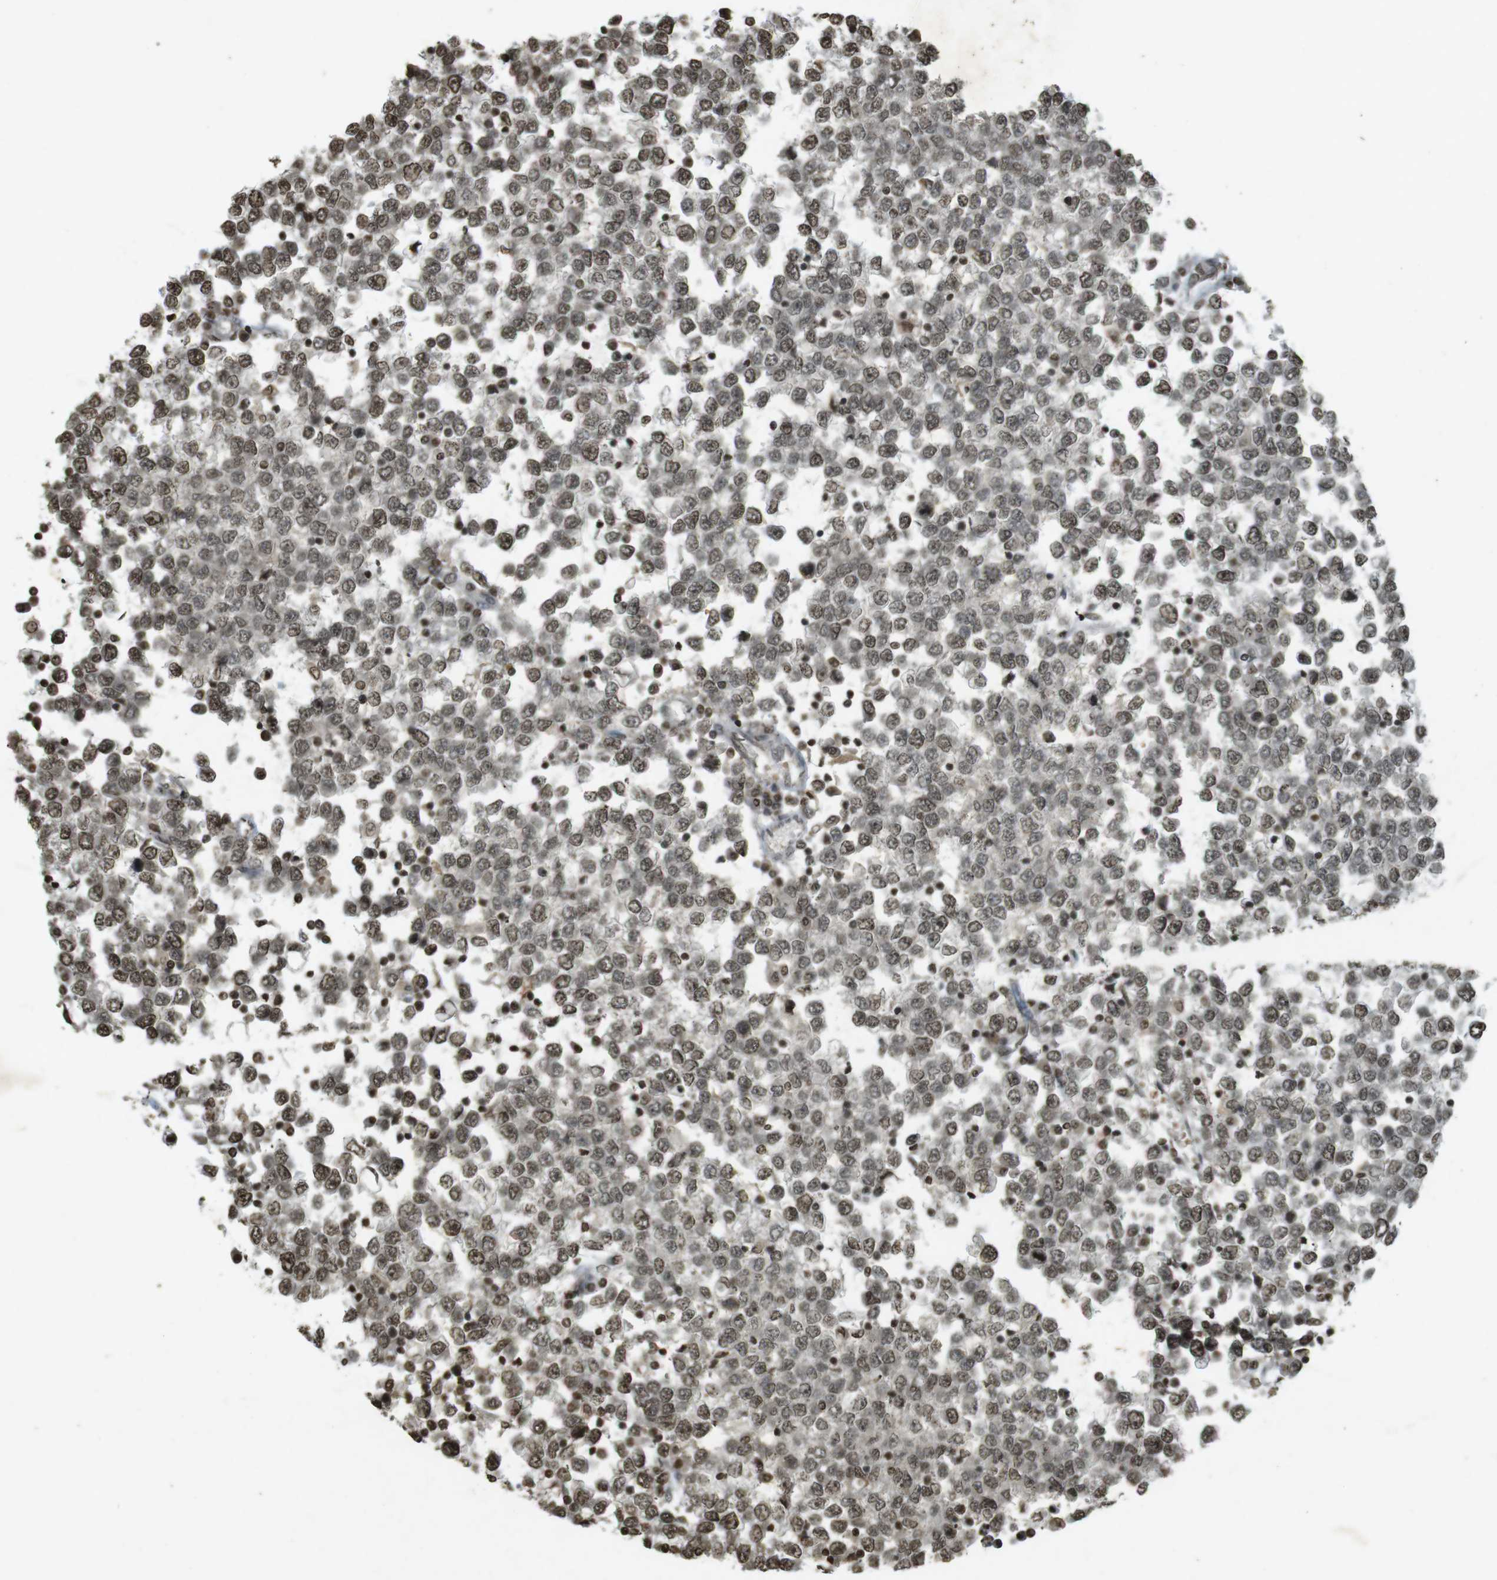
{"staining": {"intensity": "moderate", "quantity": ">75%", "location": "nuclear"}, "tissue": "testis cancer", "cell_type": "Tumor cells", "image_type": "cancer", "snomed": [{"axis": "morphology", "description": "Seminoma, NOS"}, {"axis": "topography", "description": "Testis"}], "caption": "IHC histopathology image of neoplastic tissue: human testis cancer stained using immunohistochemistry (IHC) reveals medium levels of moderate protein expression localized specifically in the nuclear of tumor cells, appearing as a nuclear brown color.", "gene": "ORC4", "patient": {"sex": "male", "age": 65}}